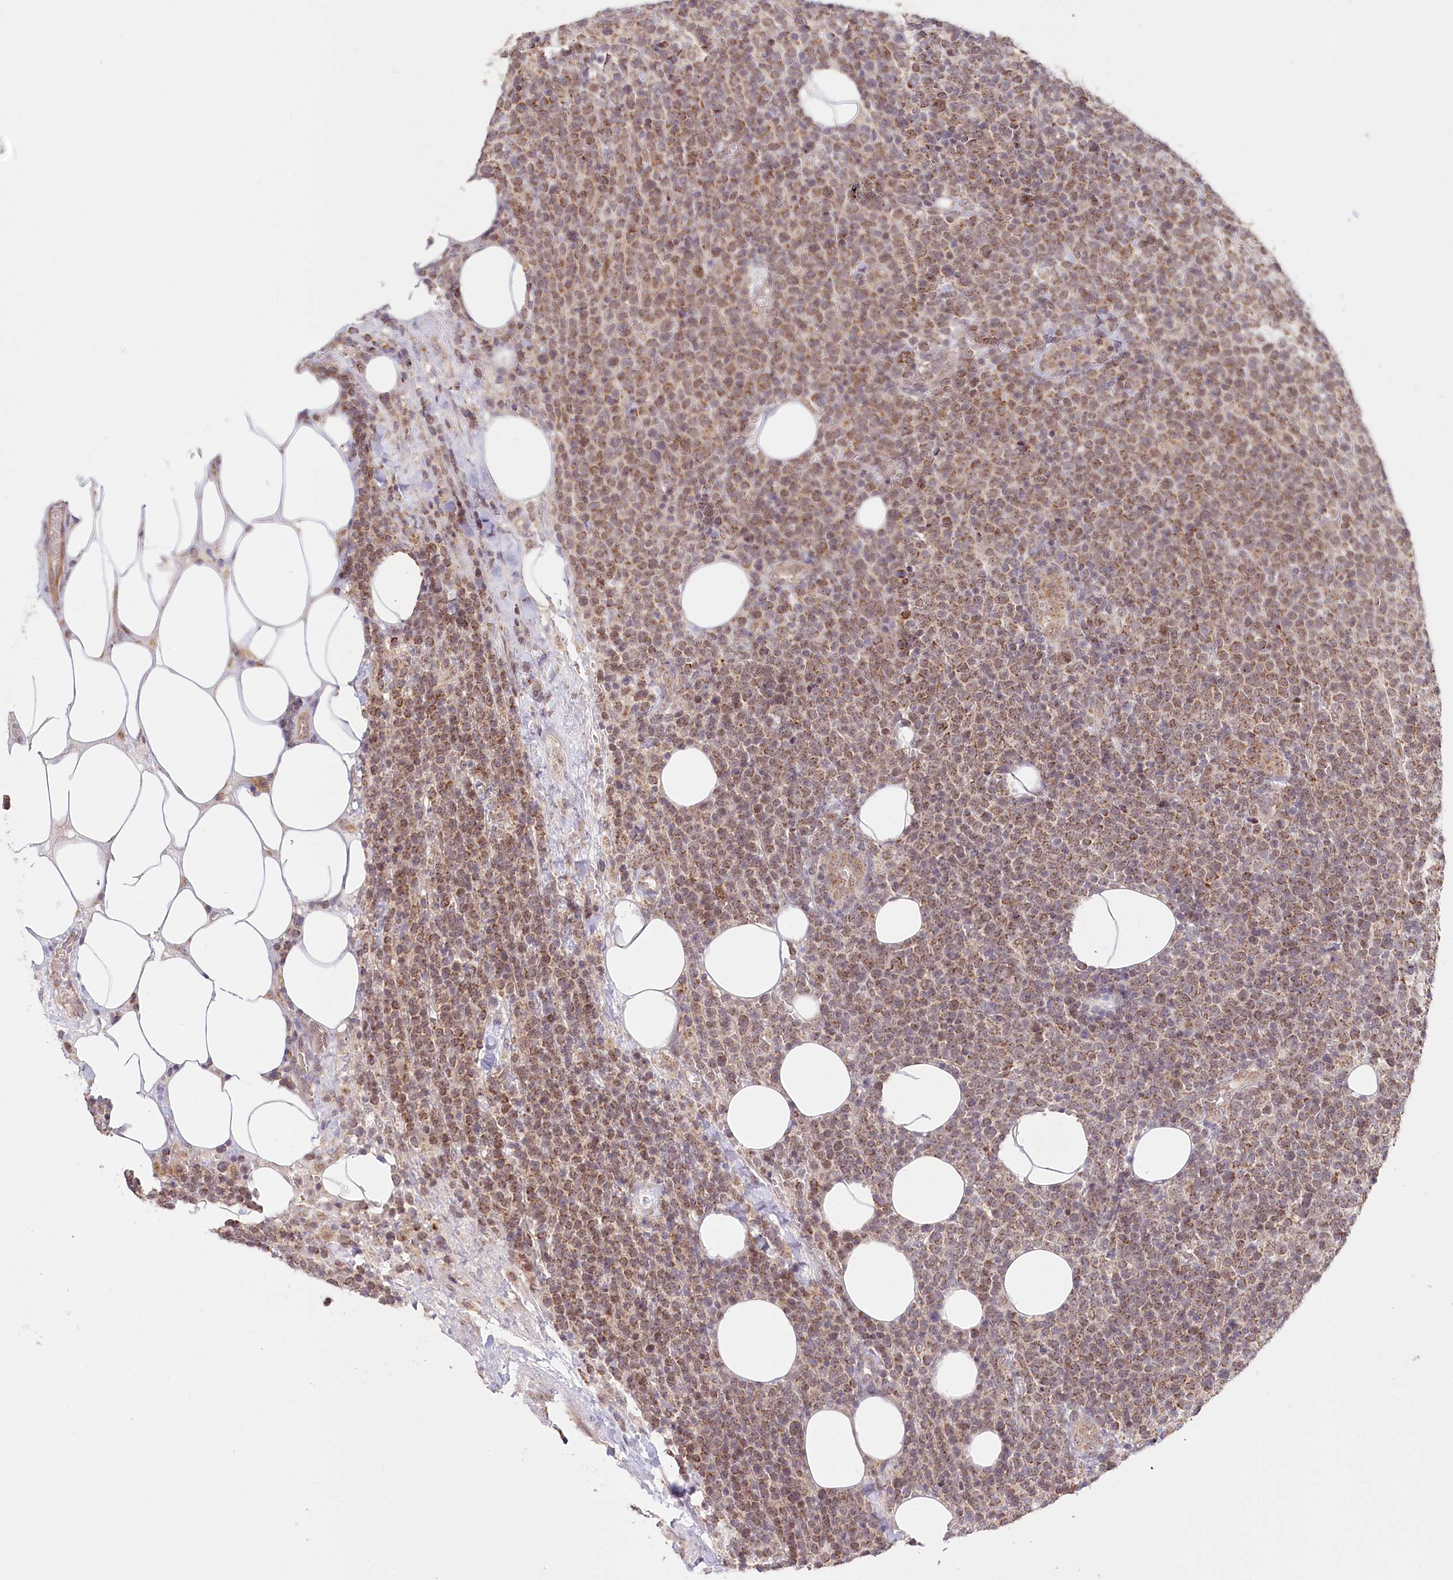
{"staining": {"intensity": "moderate", "quantity": ">75%", "location": "cytoplasmic/membranous"}, "tissue": "lymphoma", "cell_type": "Tumor cells", "image_type": "cancer", "snomed": [{"axis": "morphology", "description": "Malignant lymphoma, non-Hodgkin's type, High grade"}, {"axis": "topography", "description": "Lymph node"}], "caption": "High-power microscopy captured an IHC histopathology image of lymphoma, revealing moderate cytoplasmic/membranous staining in approximately >75% of tumor cells.", "gene": "RTN4IP1", "patient": {"sex": "male", "age": 61}}